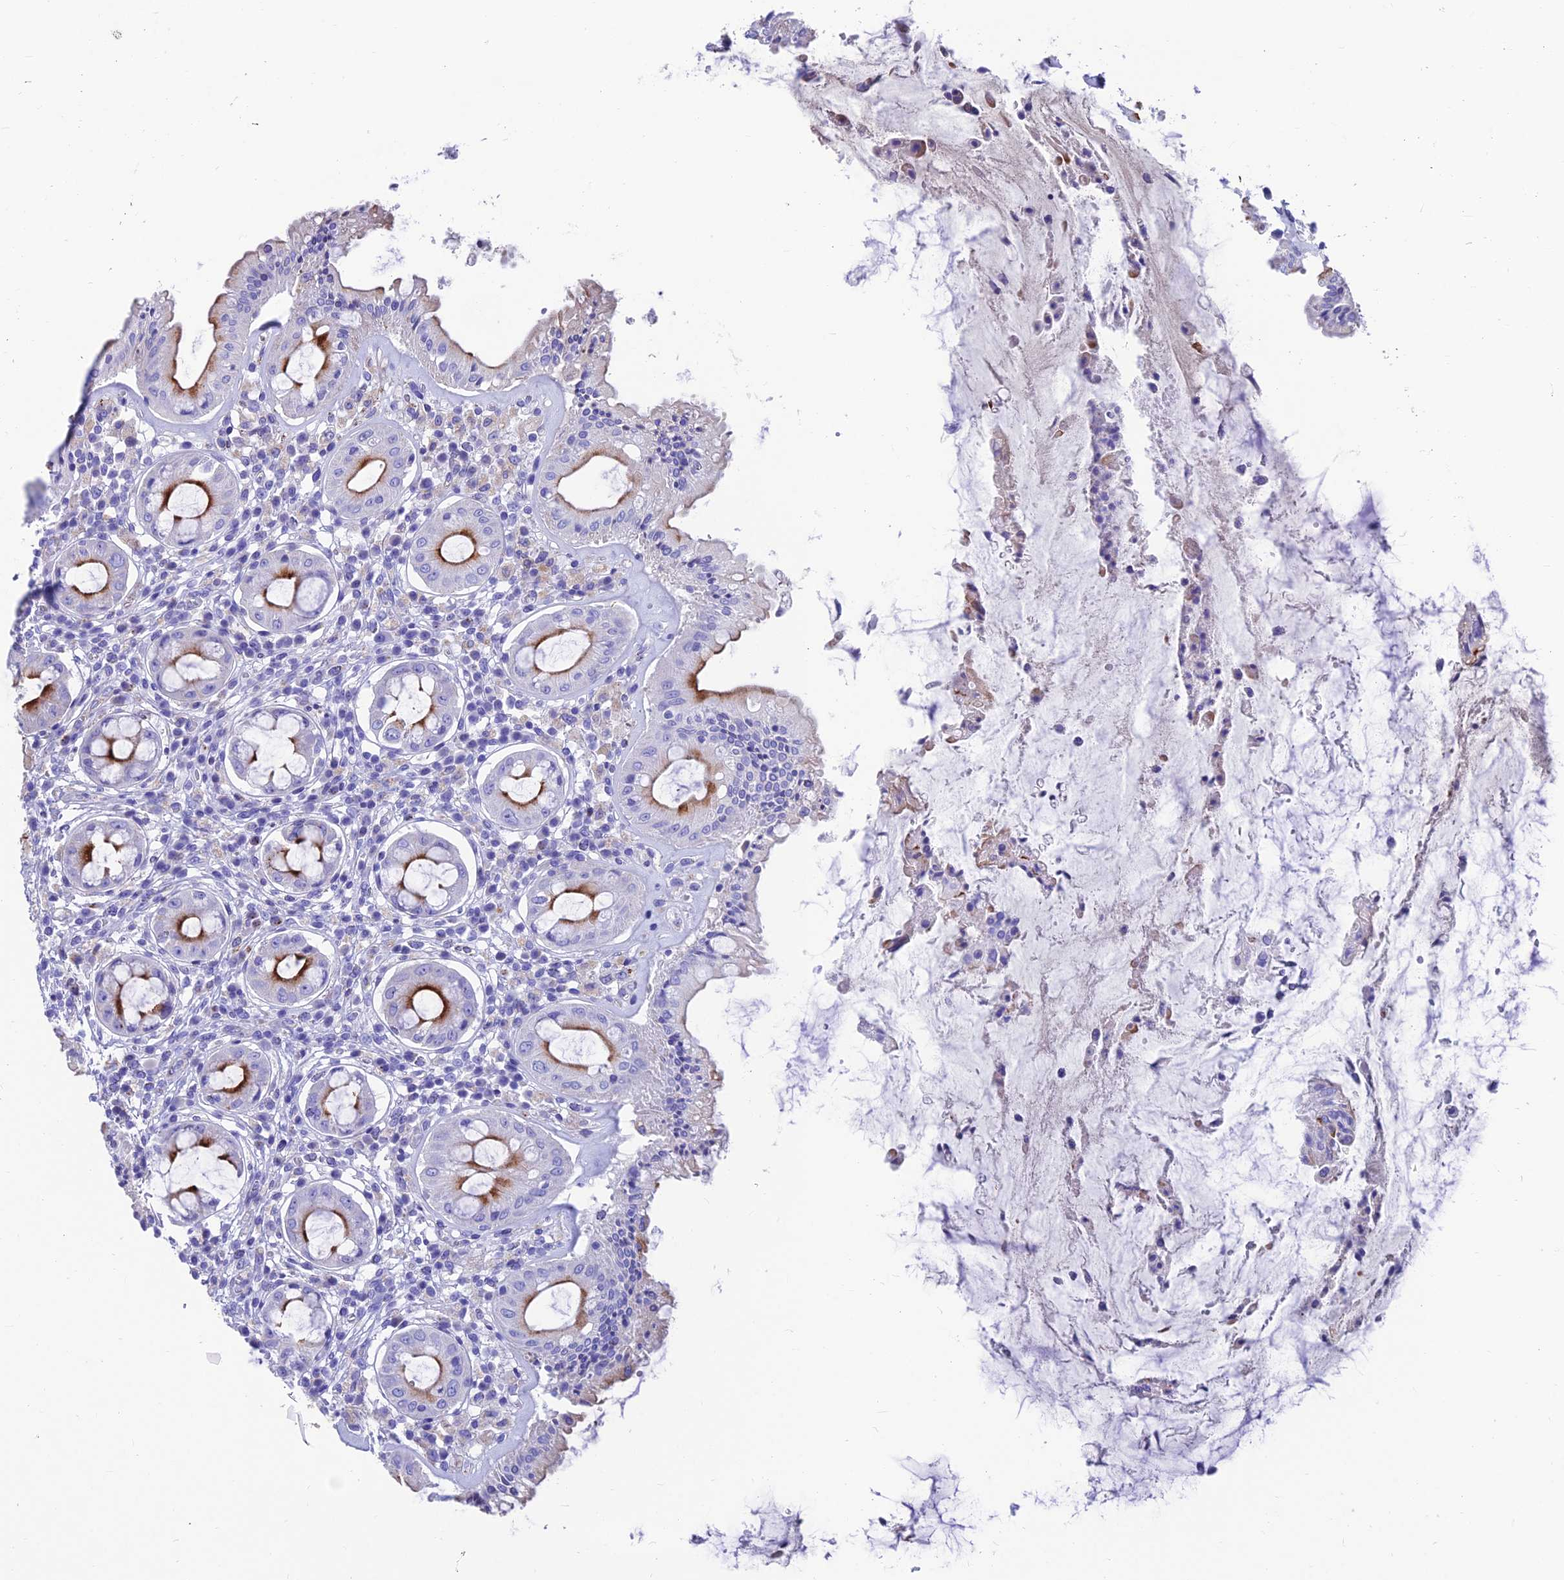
{"staining": {"intensity": "strong", "quantity": "25%-75%", "location": "cytoplasmic/membranous"}, "tissue": "rectum", "cell_type": "Glandular cells", "image_type": "normal", "snomed": [{"axis": "morphology", "description": "Normal tissue, NOS"}, {"axis": "topography", "description": "Rectum"}], "caption": "Glandular cells exhibit strong cytoplasmic/membranous expression in approximately 25%-75% of cells in unremarkable rectum. The staining was performed using DAB (3,3'-diaminobenzidine), with brown indicating positive protein expression. Nuclei are stained blue with hematoxylin.", "gene": "GNG11", "patient": {"sex": "female", "age": 57}}